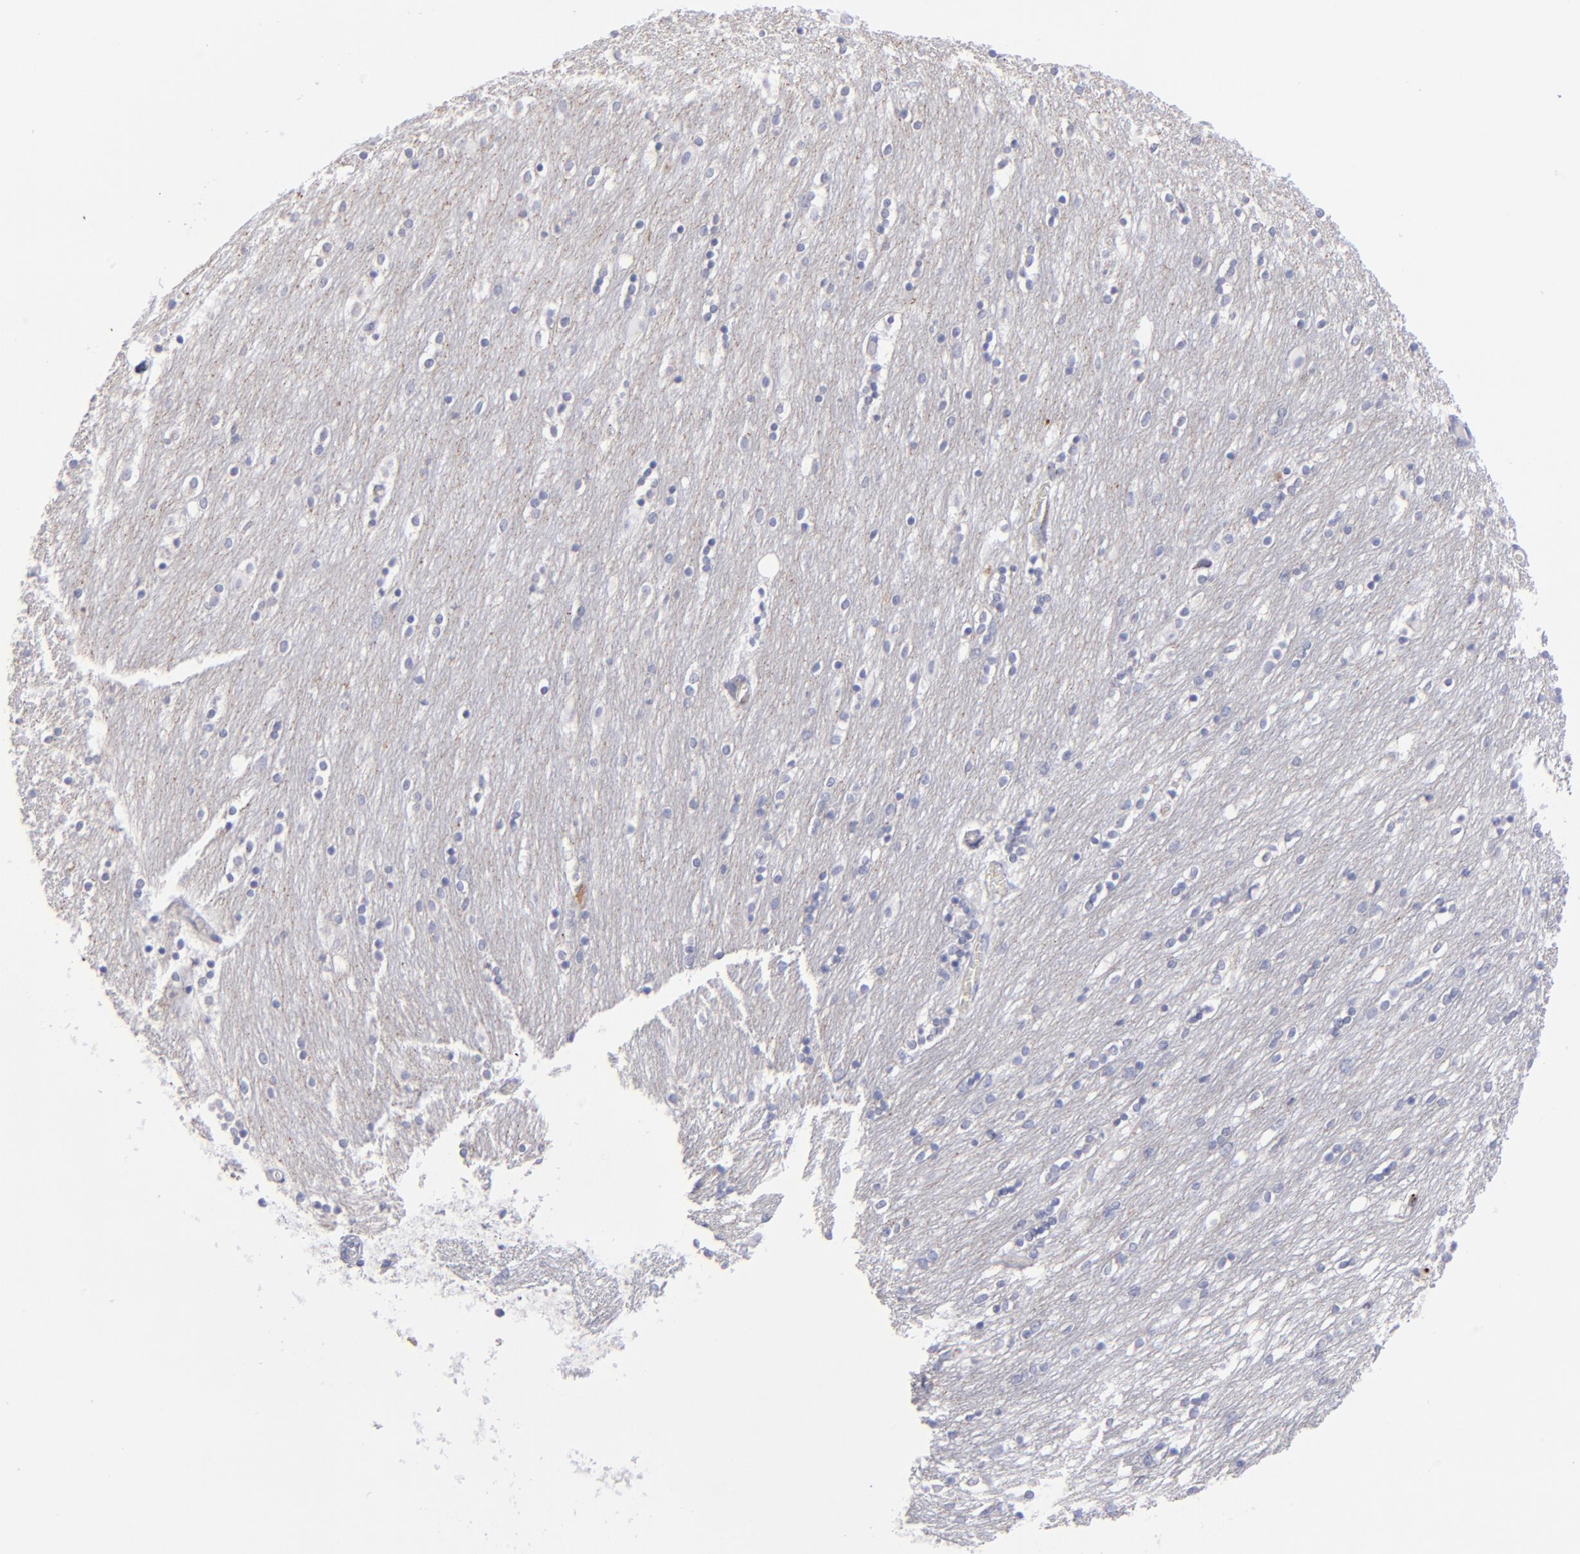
{"staining": {"intensity": "negative", "quantity": "none", "location": "none"}, "tissue": "caudate", "cell_type": "Glial cells", "image_type": "normal", "snomed": [{"axis": "morphology", "description": "Normal tissue, NOS"}, {"axis": "topography", "description": "Lateral ventricle wall"}], "caption": "This is an IHC histopathology image of unremarkable human caudate. There is no expression in glial cells.", "gene": "MFGE8", "patient": {"sex": "female", "age": 54}}